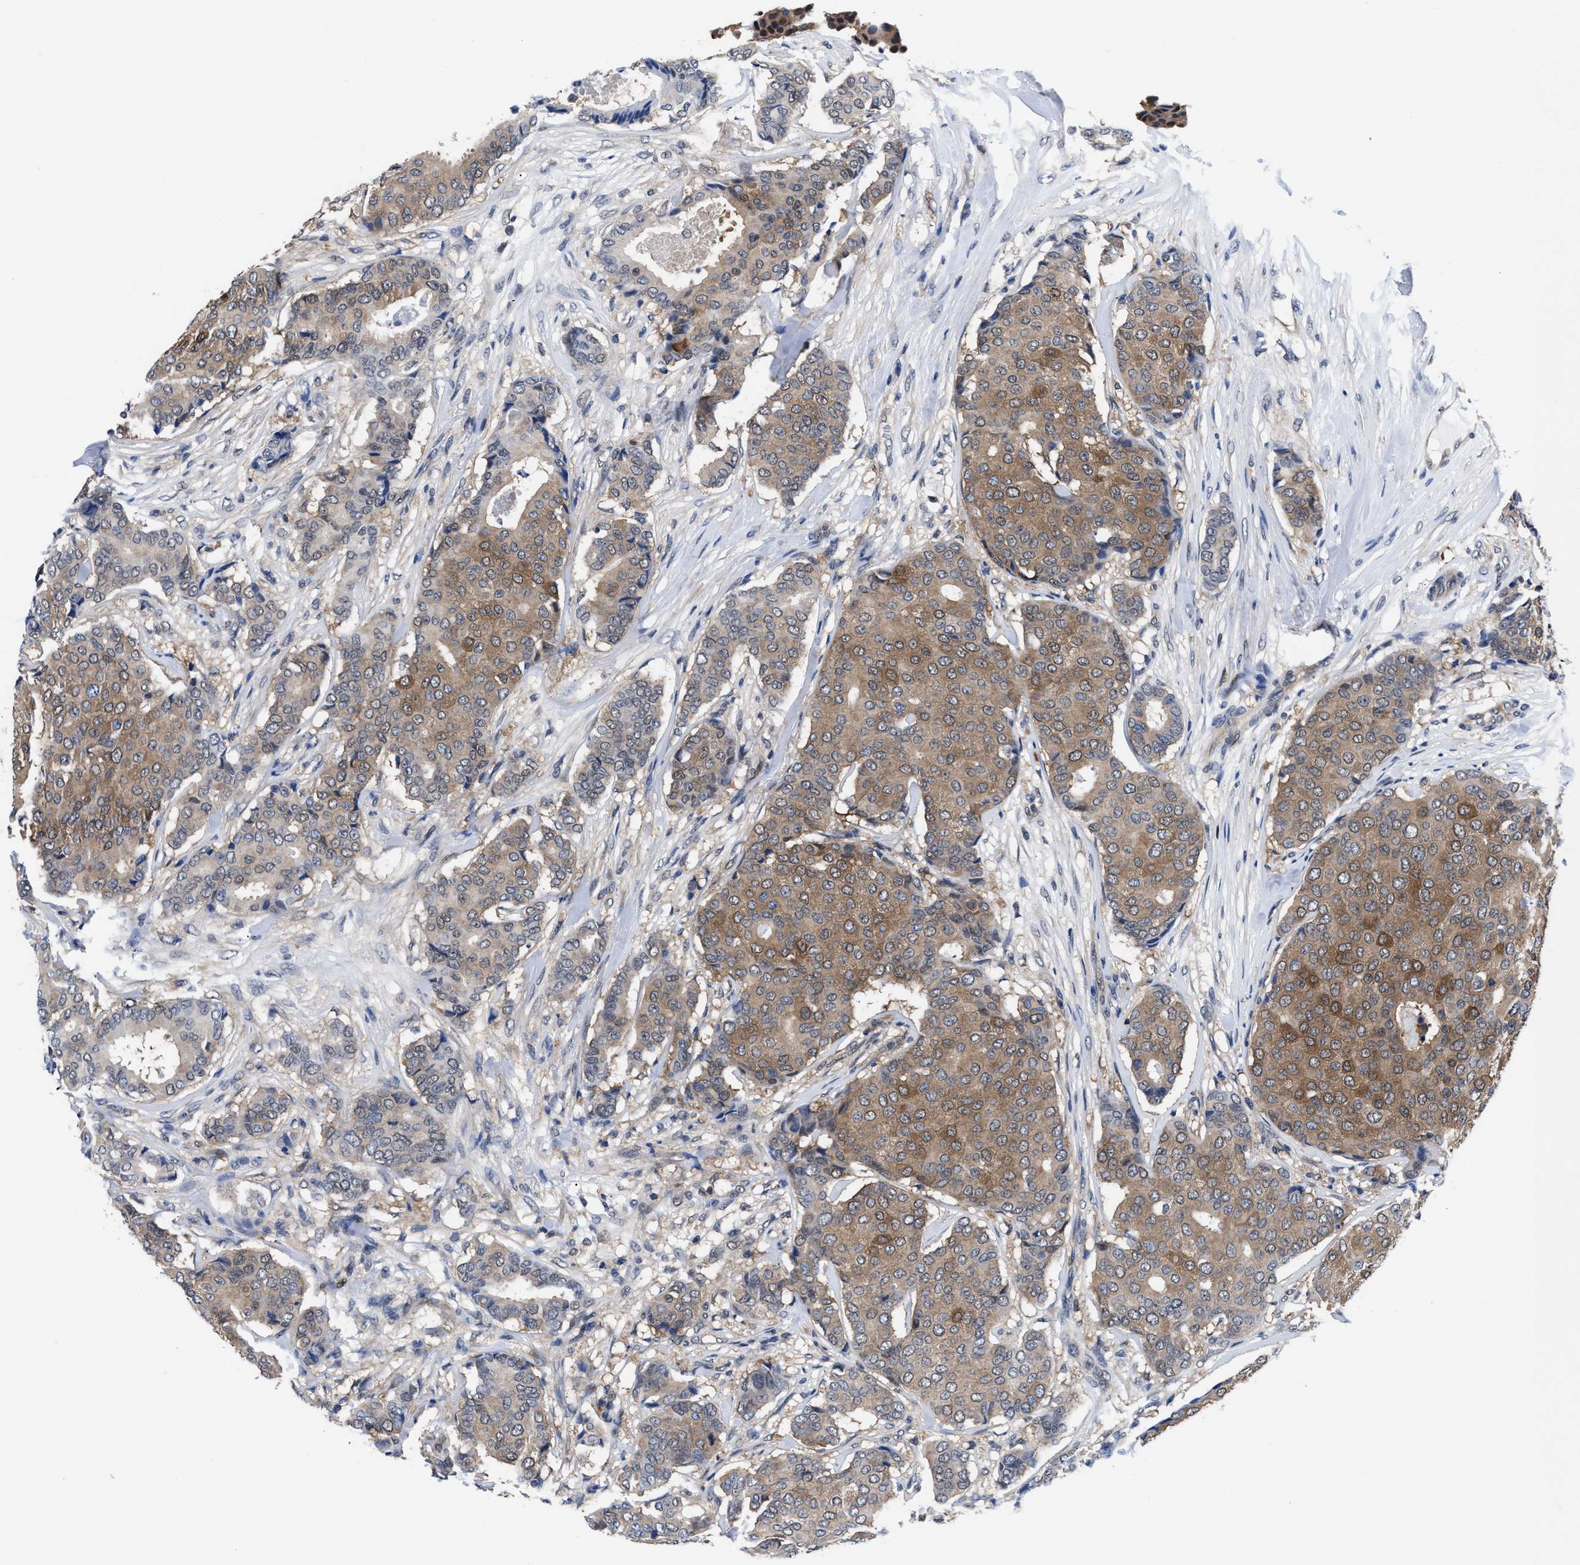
{"staining": {"intensity": "moderate", "quantity": ">75%", "location": "cytoplasmic/membranous"}, "tissue": "breast cancer", "cell_type": "Tumor cells", "image_type": "cancer", "snomed": [{"axis": "morphology", "description": "Duct carcinoma"}, {"axis": "topography", "description": "Breast"}], "caption": "Protein expression analysis of invasive ductal carcinoma (breast) exhibits moderate cytoplasmic/membranous staining in approximately >75% of tumor cells.", "gene": "ACLY", "patient": {"sex": "female", "age": 75}}